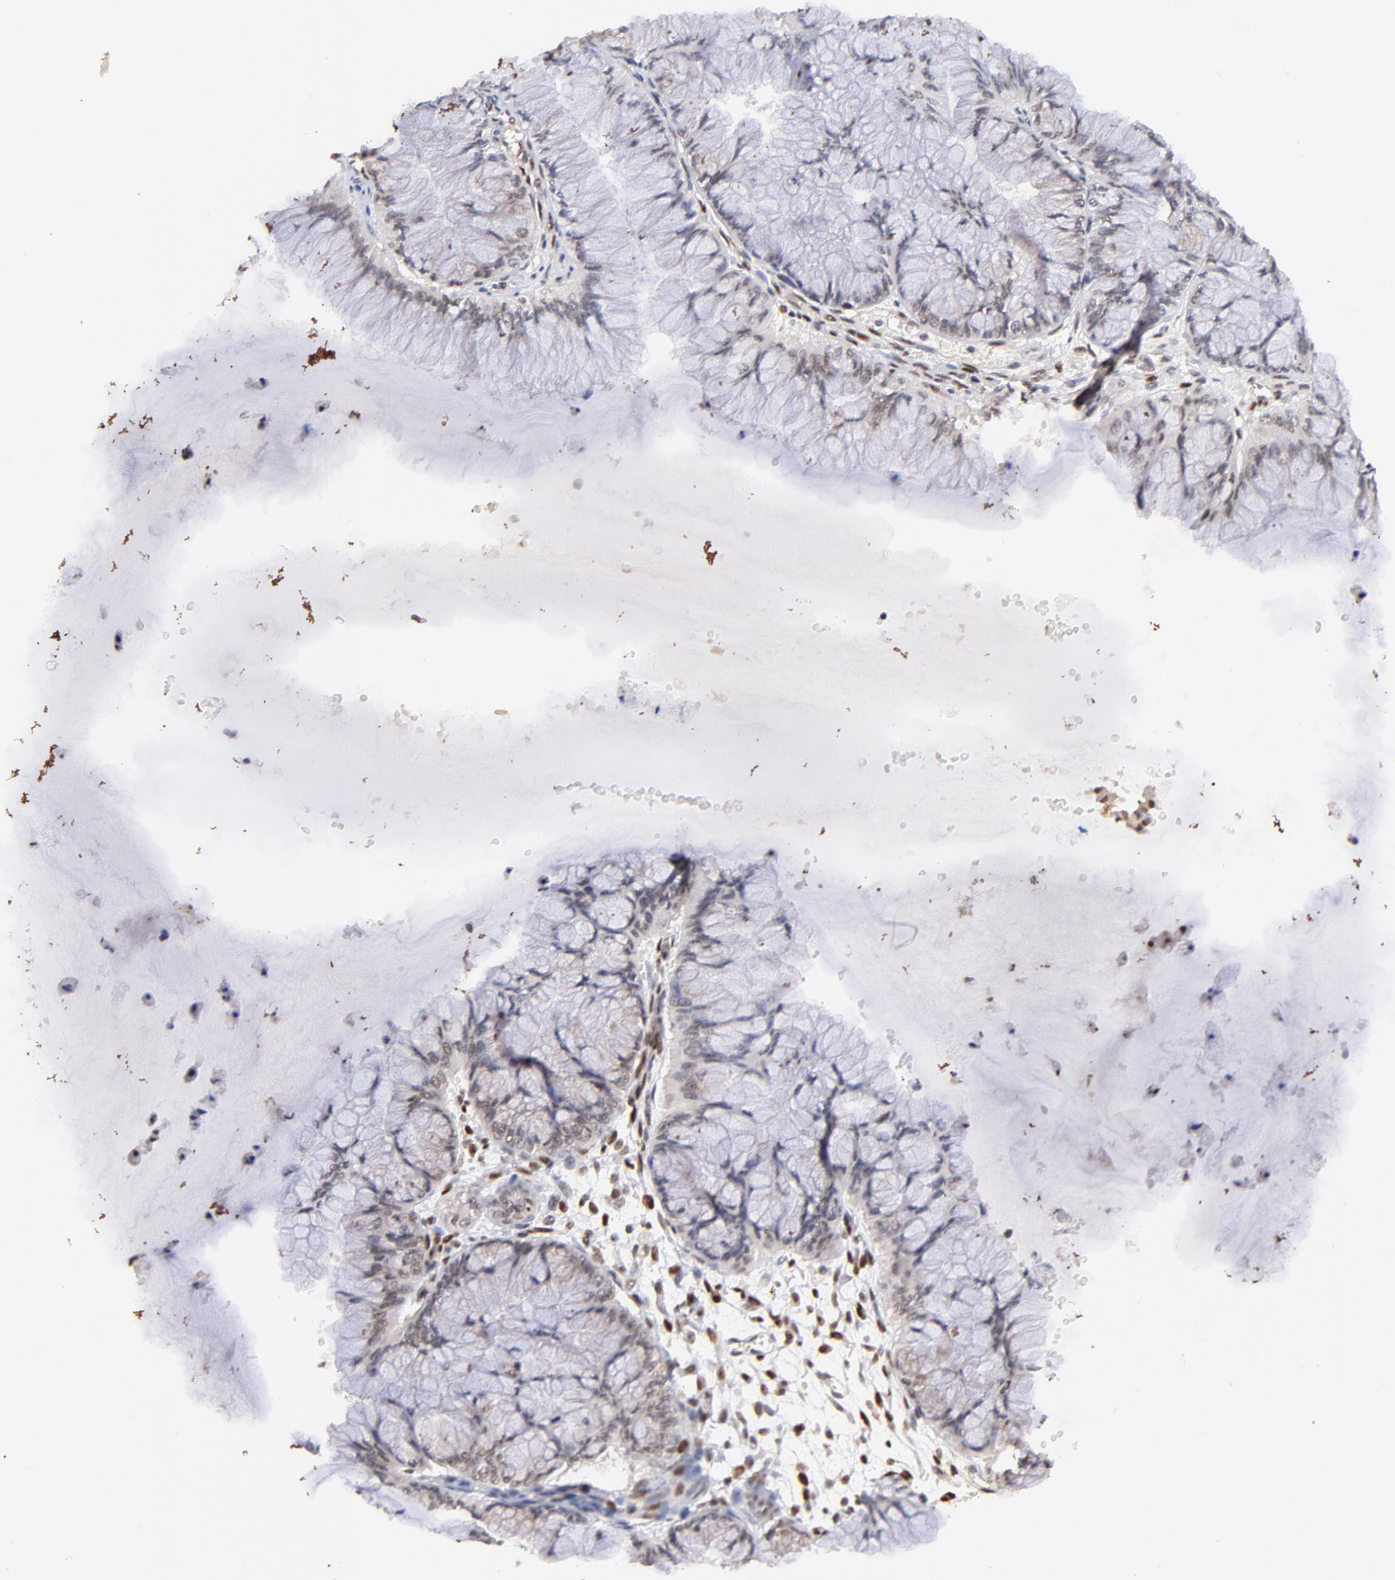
{"staining": {"intensity": "weak", "quantity": ">75%", "location": "nuclear"}, "tissue": "ovarian cancer", "cell_type": "Tumor cells", "image_type": "cancer", "snomed": [{"axis": "morphology", "description": "Cystadenocarcinoma, mucinous, NOS"}, {"axis": "topography", "description": "Ovary"}], "caption": "Mucinous cystadenocarcinoma (ovarian) tissue demonstrates weak nuclear positivity in approximately >75% of tumor cells", "gene": "ZFP92", "patient": {"sex": "female", "age": 63}}